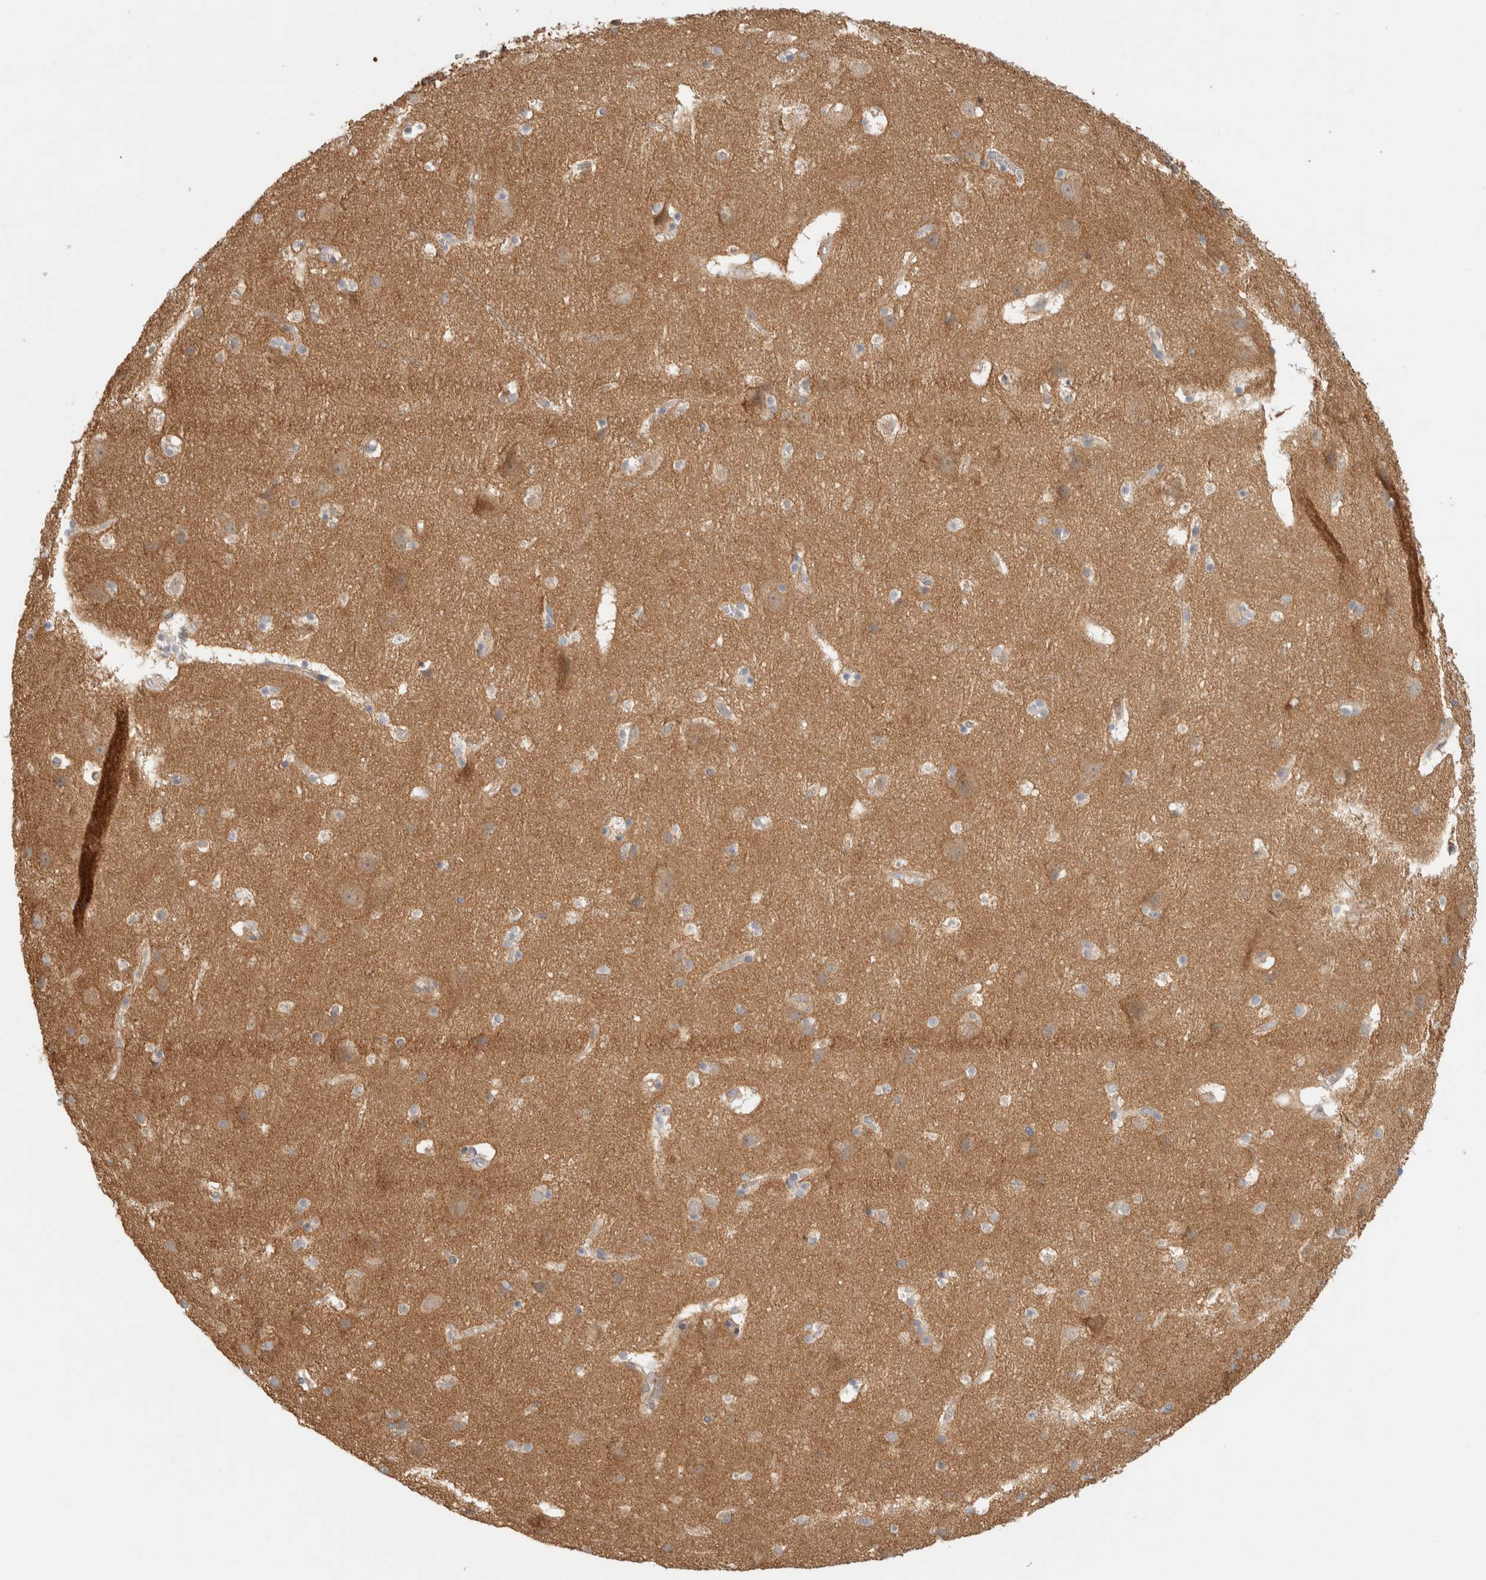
{"staining": {"intensity": "weak", "quantity": ">75%", "location": "cytoplasmic/membranous"}, "tissue": "cerebral cortex", "cell_type": "Endothelial cells", "image_type": "normal", "snomed": [{"axis": "morphology", "description": "Normal tissue, NOS"}, {"axis": "topography", "description": "Cerebral cortex"}], "caption": "Immunohistochemistry (IHC) of unremarkable cerebral cortex reveals low levels of weak cytoplasmic/membranous expression in approximately >75% of endothelial cells. Nuclei are stained in blue.", "gene": "FAM167A", "patient": {"sex": "male", "age": 45}}